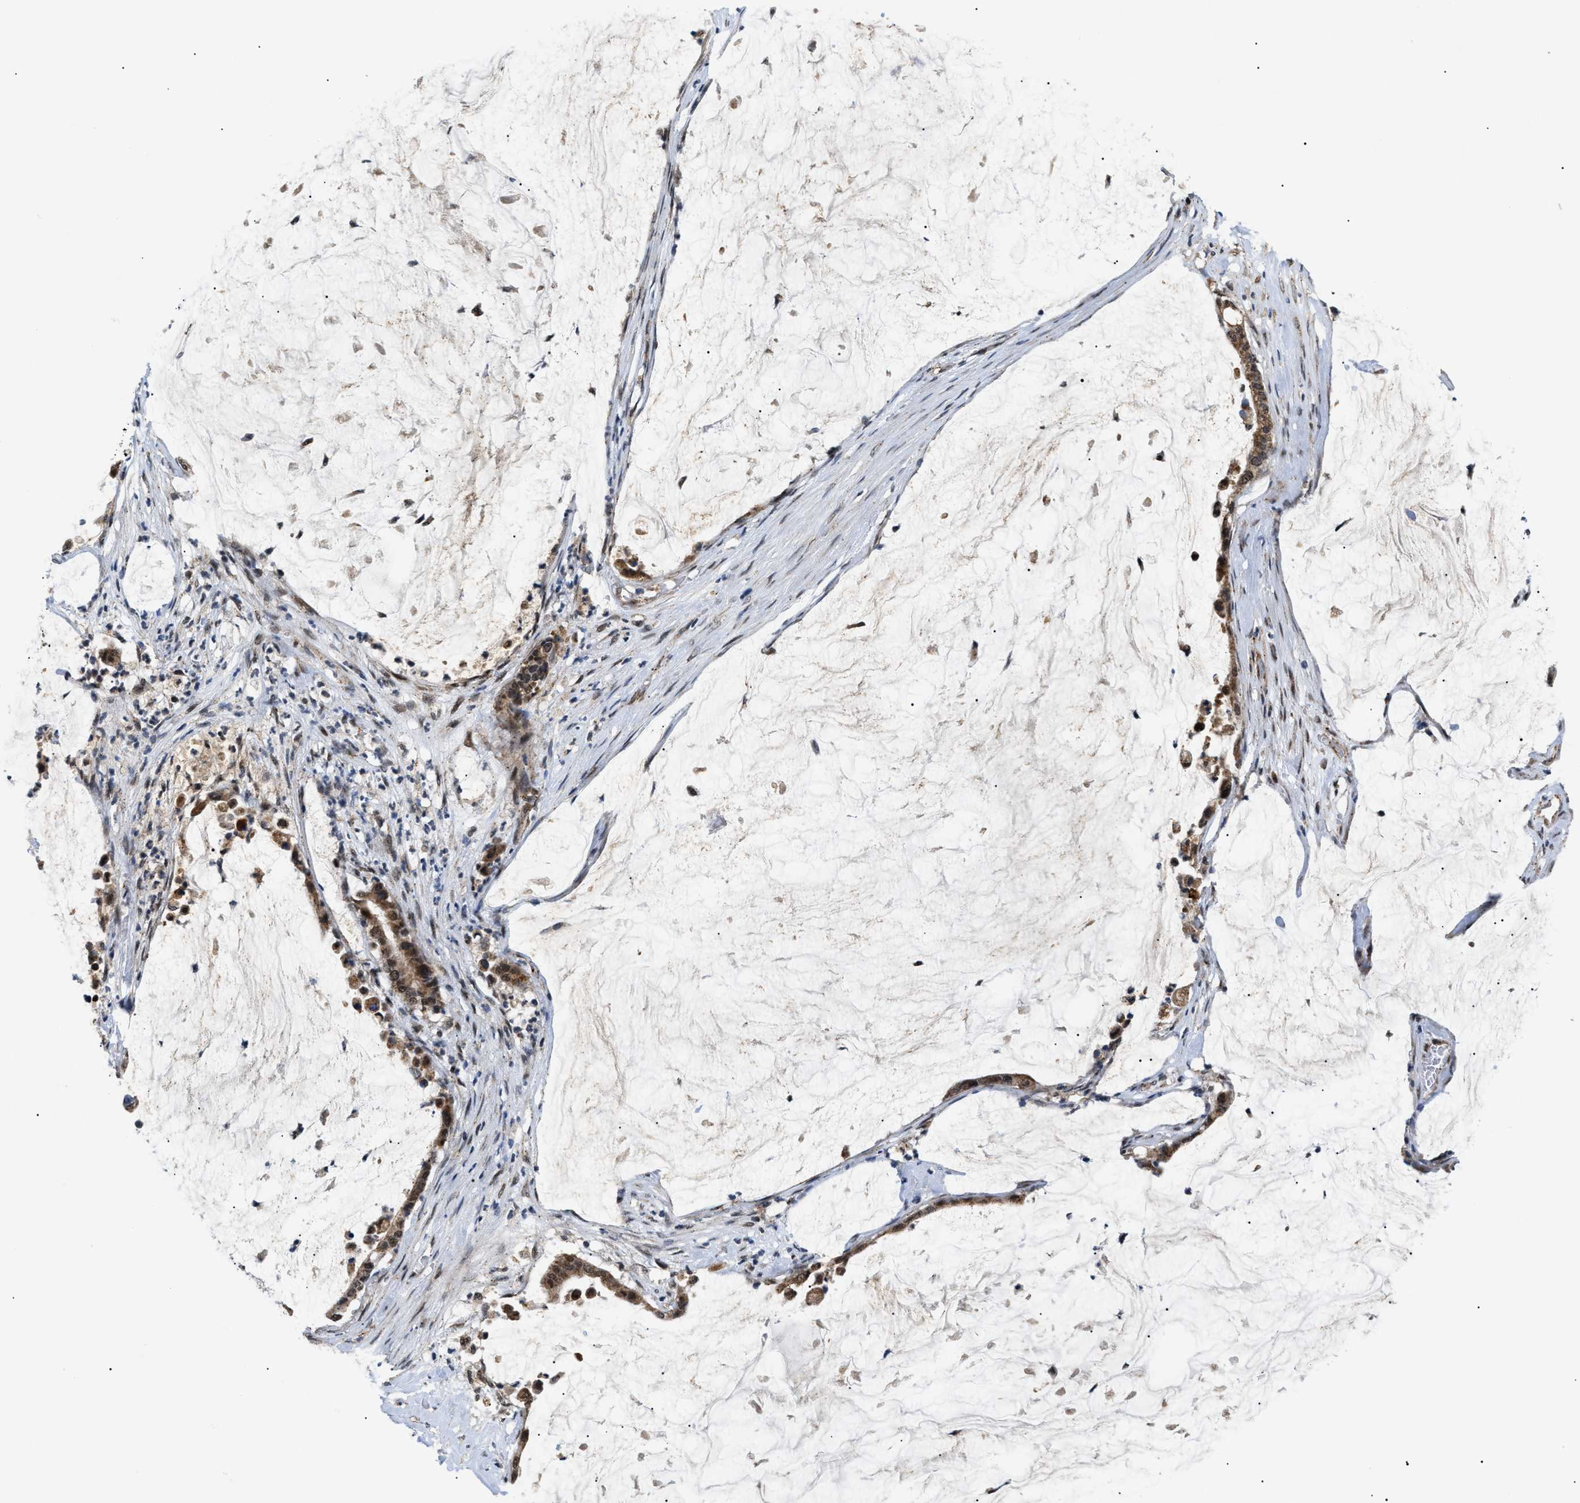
{"staining": {"intensity": "moderate", "quantity": ">75%", "location": "cytoplasmic/membranous,nuclear"}, "tissue": "pancreatic cancer", "cell_type": "Tumor cells", "image_type": "cancer", "snomed": [{"axis": "morphology", "description": "Adenocarcinoma, NOS"}, {"axis": "topography", "description": "Pancreas"}], "caption": "Protein positivity by immunohistochemistry (IHC) demonstrates moderate cytoplasmic/membranous and nuclear staining in approximately >75% of tumor cells in pancreatic cancer (adenocarcinoma).", "gene": "ZBTB11", "patient": {"sex": "male", "age": 41}}